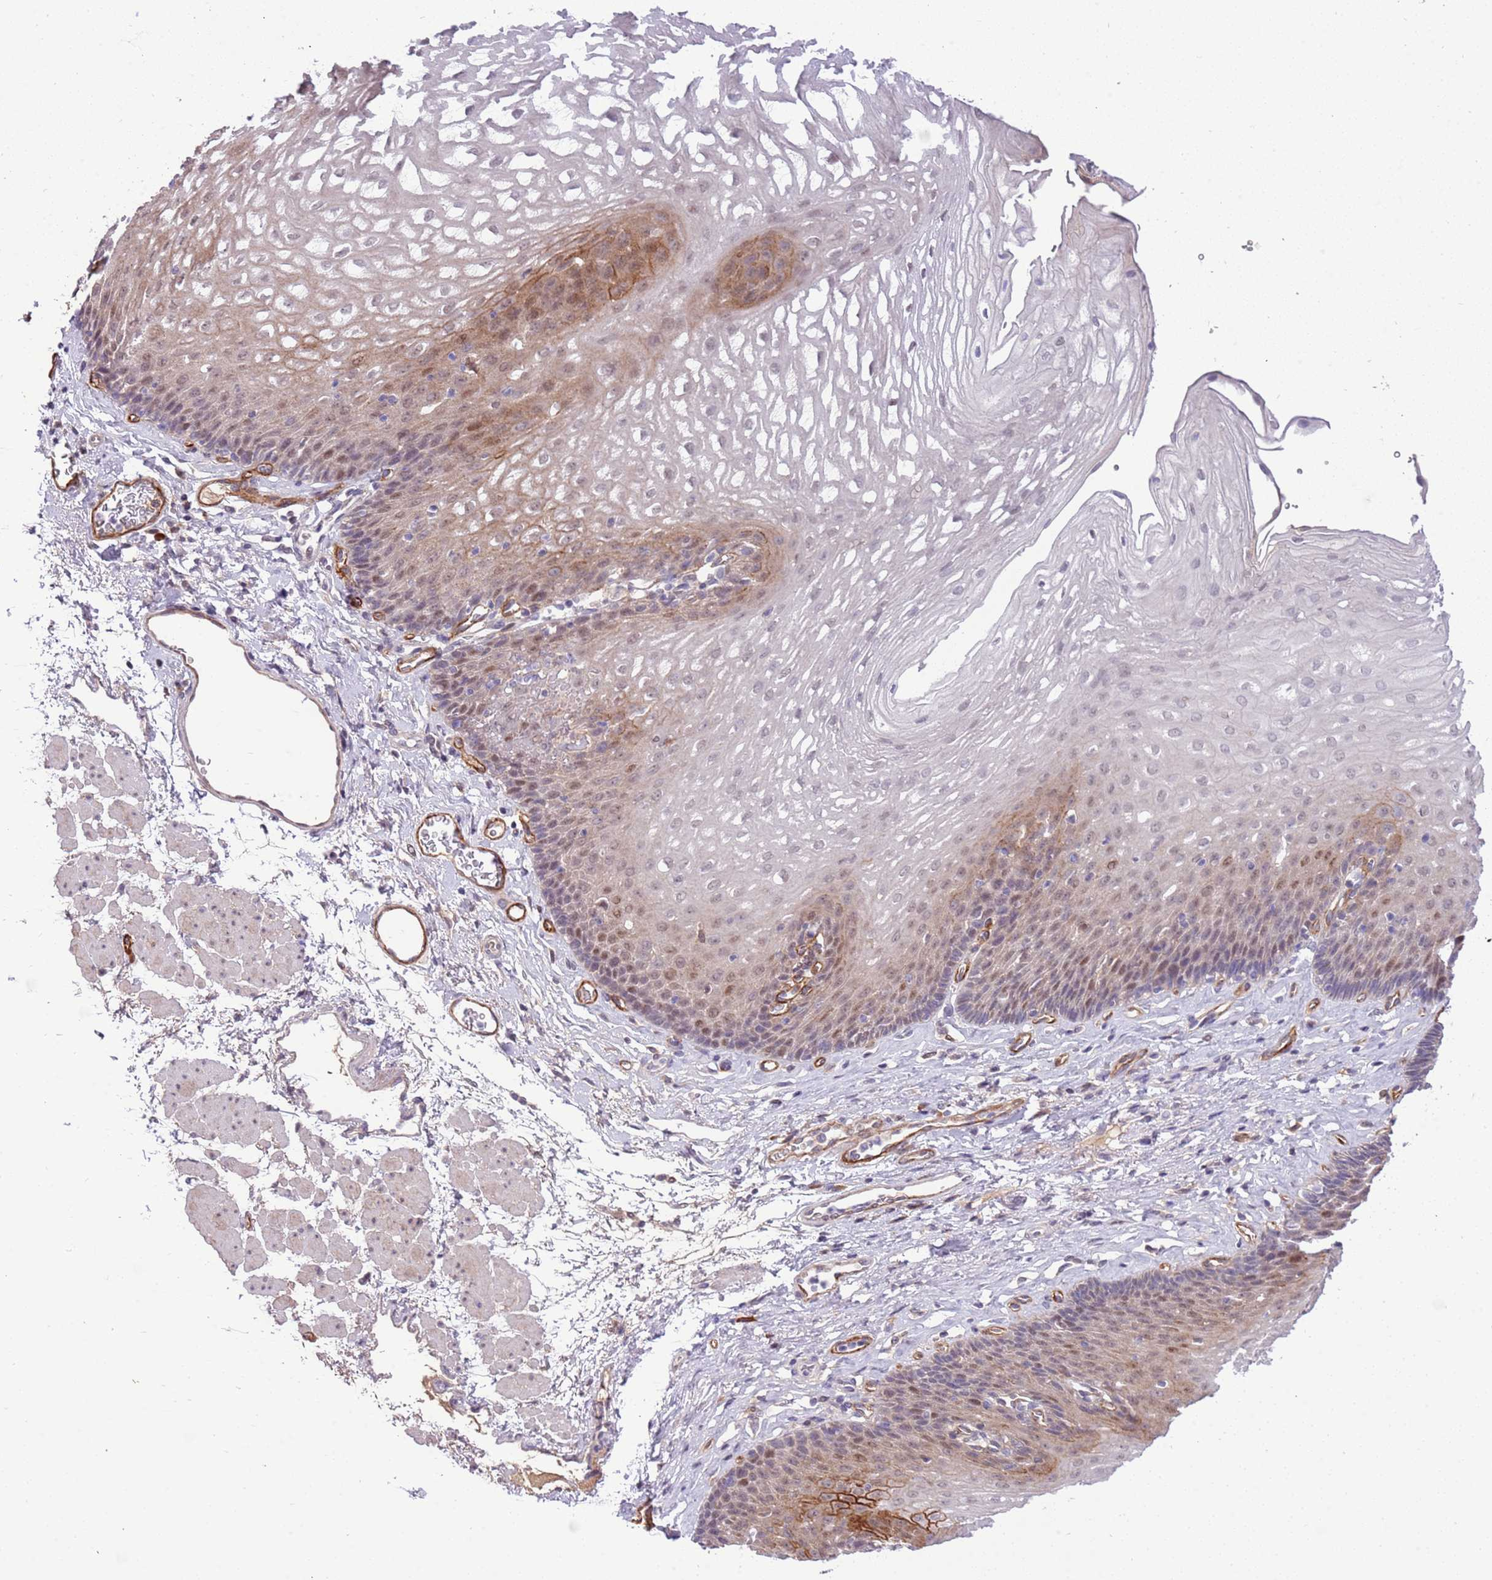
{"staining": {"intensity": "moderate", "quantity": "<25%", "location": "cytoplasmic/membranous,nuclear"}, "tissue": "esophagus", "cell_type": "Squamous epithelial cells", "image_type": "normal", "snomed": [{"axis": "morphology", "description": "Normal tissue, NOS"}, {"axis": "topography", "description": "Esophagus"}], "caption": "A low amount of moderate cytoplasmic/membranous,nuclear expression is identified in about <25% of squamous epithelial cells in normal esophagus. Using DAB (3,3'-diaminobenzidine) (brown) and hematoxylin (blue) stains, captured at high magnification using brightfield microscopy.", "gene": "MAGEF1", "patient": {"sex": "female", "age": 66}}